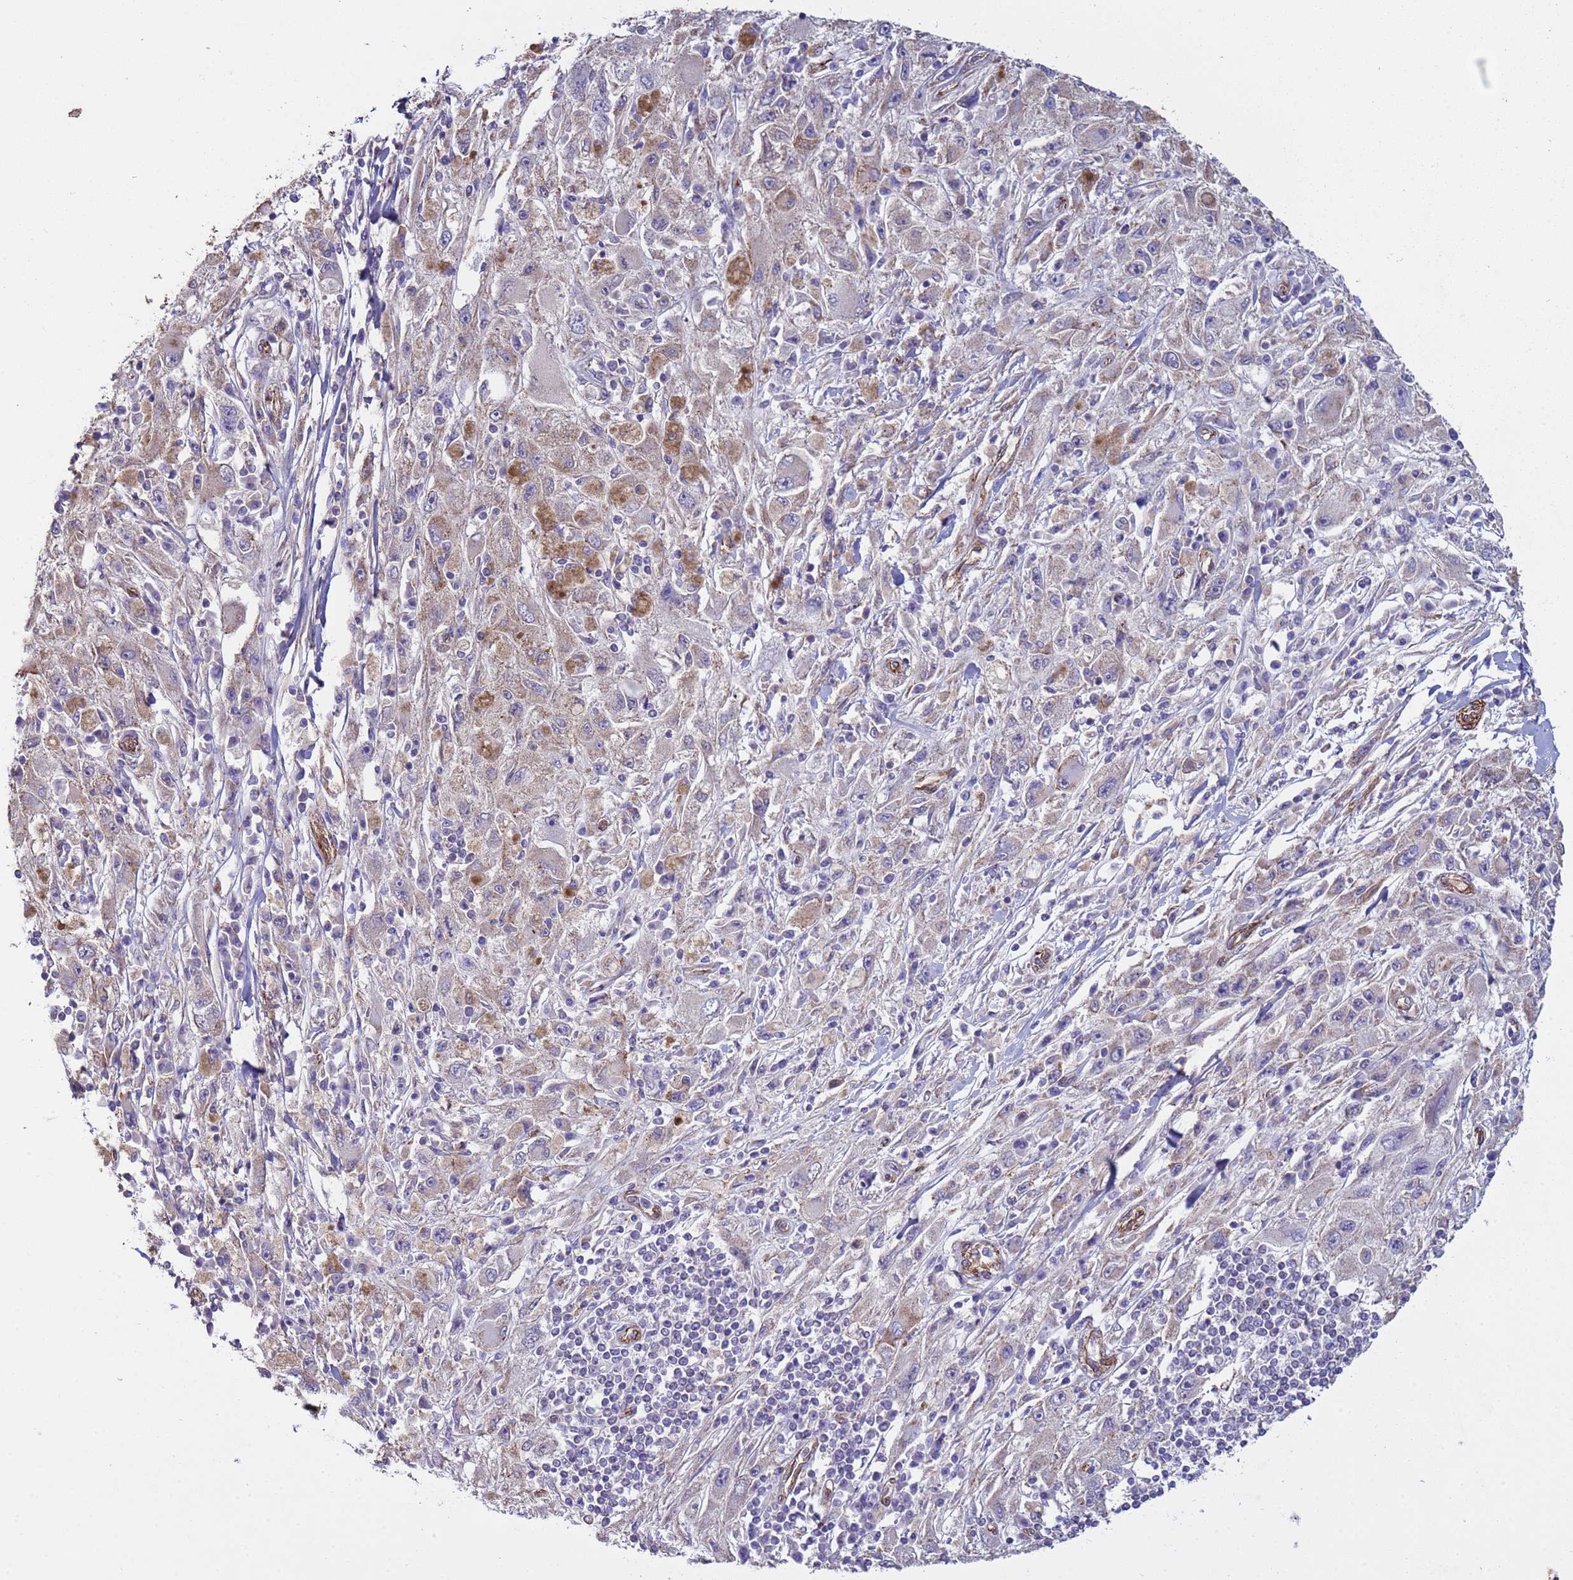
{"staining": {"intensity": "weak", "quantity": "25%-75%", "location": "cytoplasmic/membranous"}, "tissue": "melanoma", "cell_type": "Tumor cells", "image_type": "cancer", "snomed": [{"axis": "morphology", "description": "Malignant melanoma, Metastatic site"}, {"axis": "topography", "description": "Skin"}], "caption": "Tumor cells reveal low levels of weak cytoplasmic/membranous positivity in about 25%-75% of cells in melanoma. The staining is performed using DAB (3,3'-diaminobenzidine) brown chromogen to label protein expression. The nuclei are counter-stained blue using hematoxylin.", "gene": "GASK1A", "patient": {"sex": "male", "age": 53}}